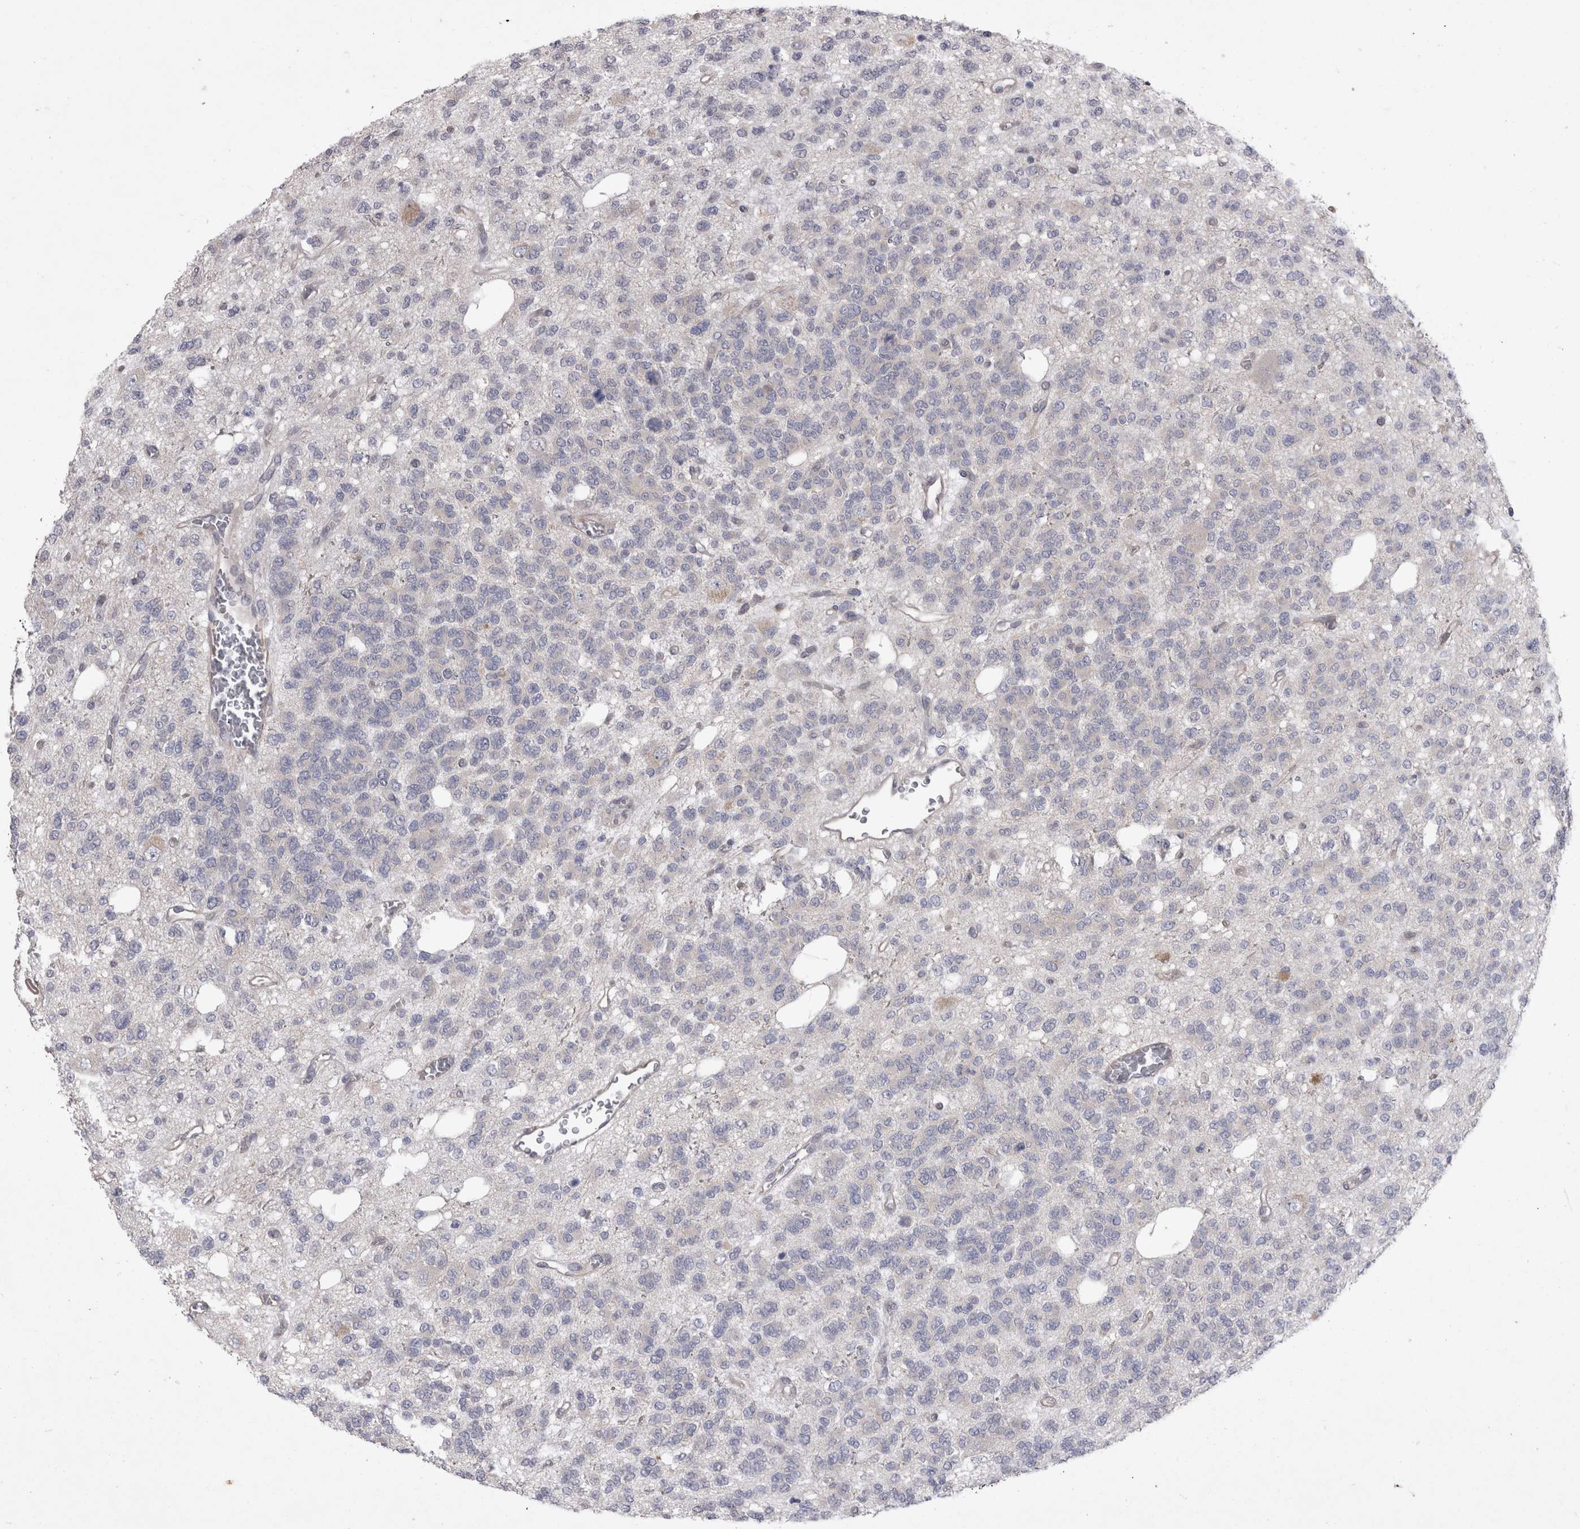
{"staining": {"intensity": "negative", "quantity": "none", "location": "none"}, "tissue": "glioma", "cell_type": "Tumor cells", "image_type": "cancer", "snomed": [{"axis": "morphology", "description": "Glioma, malignant, Low grade"}, {"axis": "topography", "description": "Brain"}], "caption": "Immunohistochemistry (IHC) of glioma displays no staining in tumor cells. The staining is performed using DAB (3,3'-diaminobenzidine) brown chromogen with nuclei counter-stained in using hematoxylin.", "gene": "CTBS", "patient": {"sex": "male", "age": 38}}